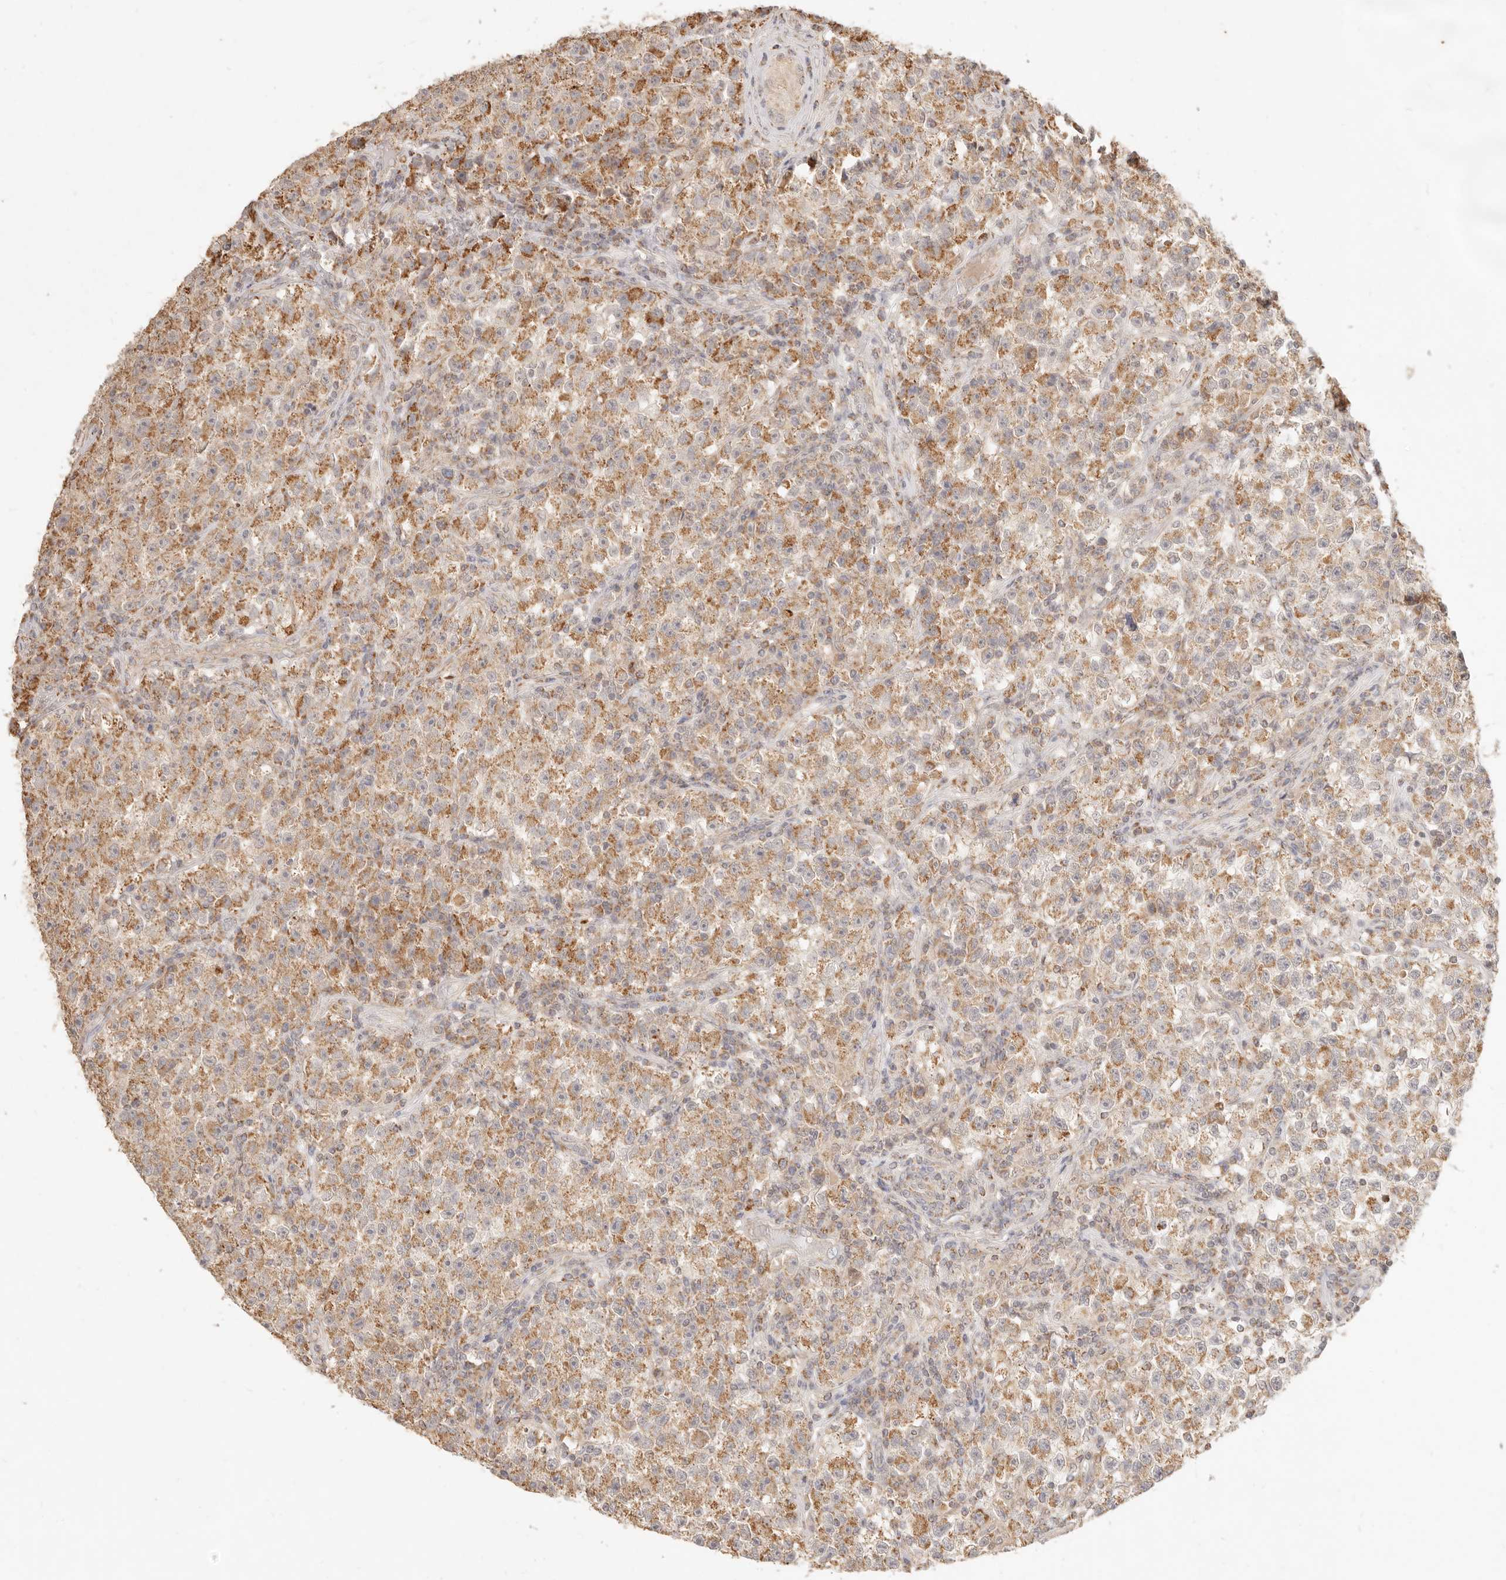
{"staining": {"intensity": "moderate", "quantity": ">75%", "location": "cytoplasmic/membranous"}, "tissue": "testis cancer", "cell_type": "Tumor cells", "image_type": "cancer", "snomed": [{"axis": "morphology", "description": "Seminoma, NOS"}, {"axis": "topography", "description": "Testis"}], "caption": "A medium amount of moderate cytoplasmic/membranous expression is present in approximately >75% of tumor cells in testis cancer (seminoma) tissue.", "gene": "CPLANE2", "patient": {"sex": "male", "age": 22}}